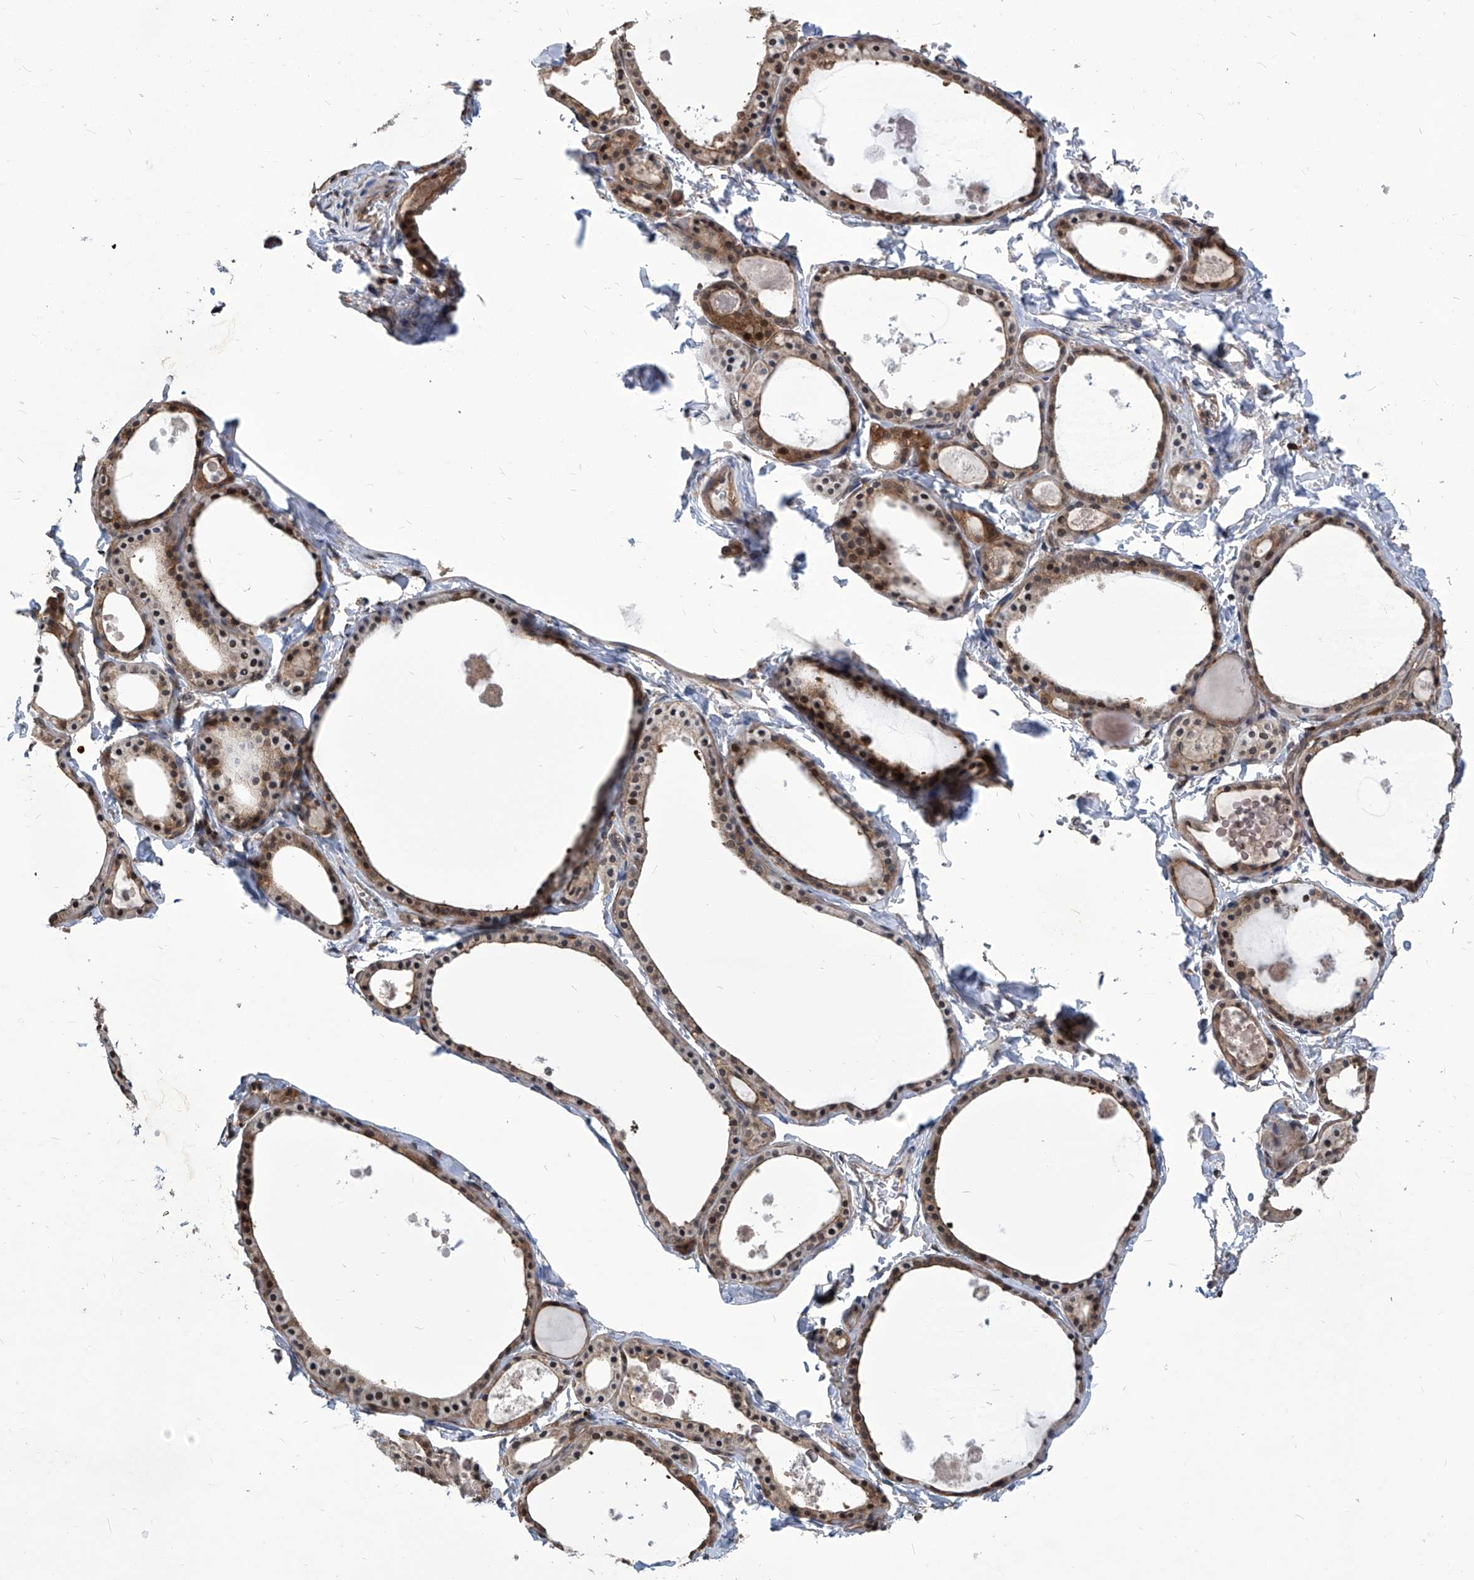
{"staining": {"intensity": "weak", "quantity": ">75%", "location": "cytoplasmic/membranous"}, "tissue": "thyroid gland", "cell_type": "Glandular cells", "image_type": "normal", "snomed": [{"axis": "morphology", "description": "Normal tissue, NOS"}, {"axis": "topography", "description": "Thyroid gland"}], "caption": "Protein expression analysis of benign human thyroid gland reveals weak cytoplasmic/membranous positivity in about >75% of glandular cells.", "gene": "PSMB1", "patient": {"sex": "male", "age": 56}}